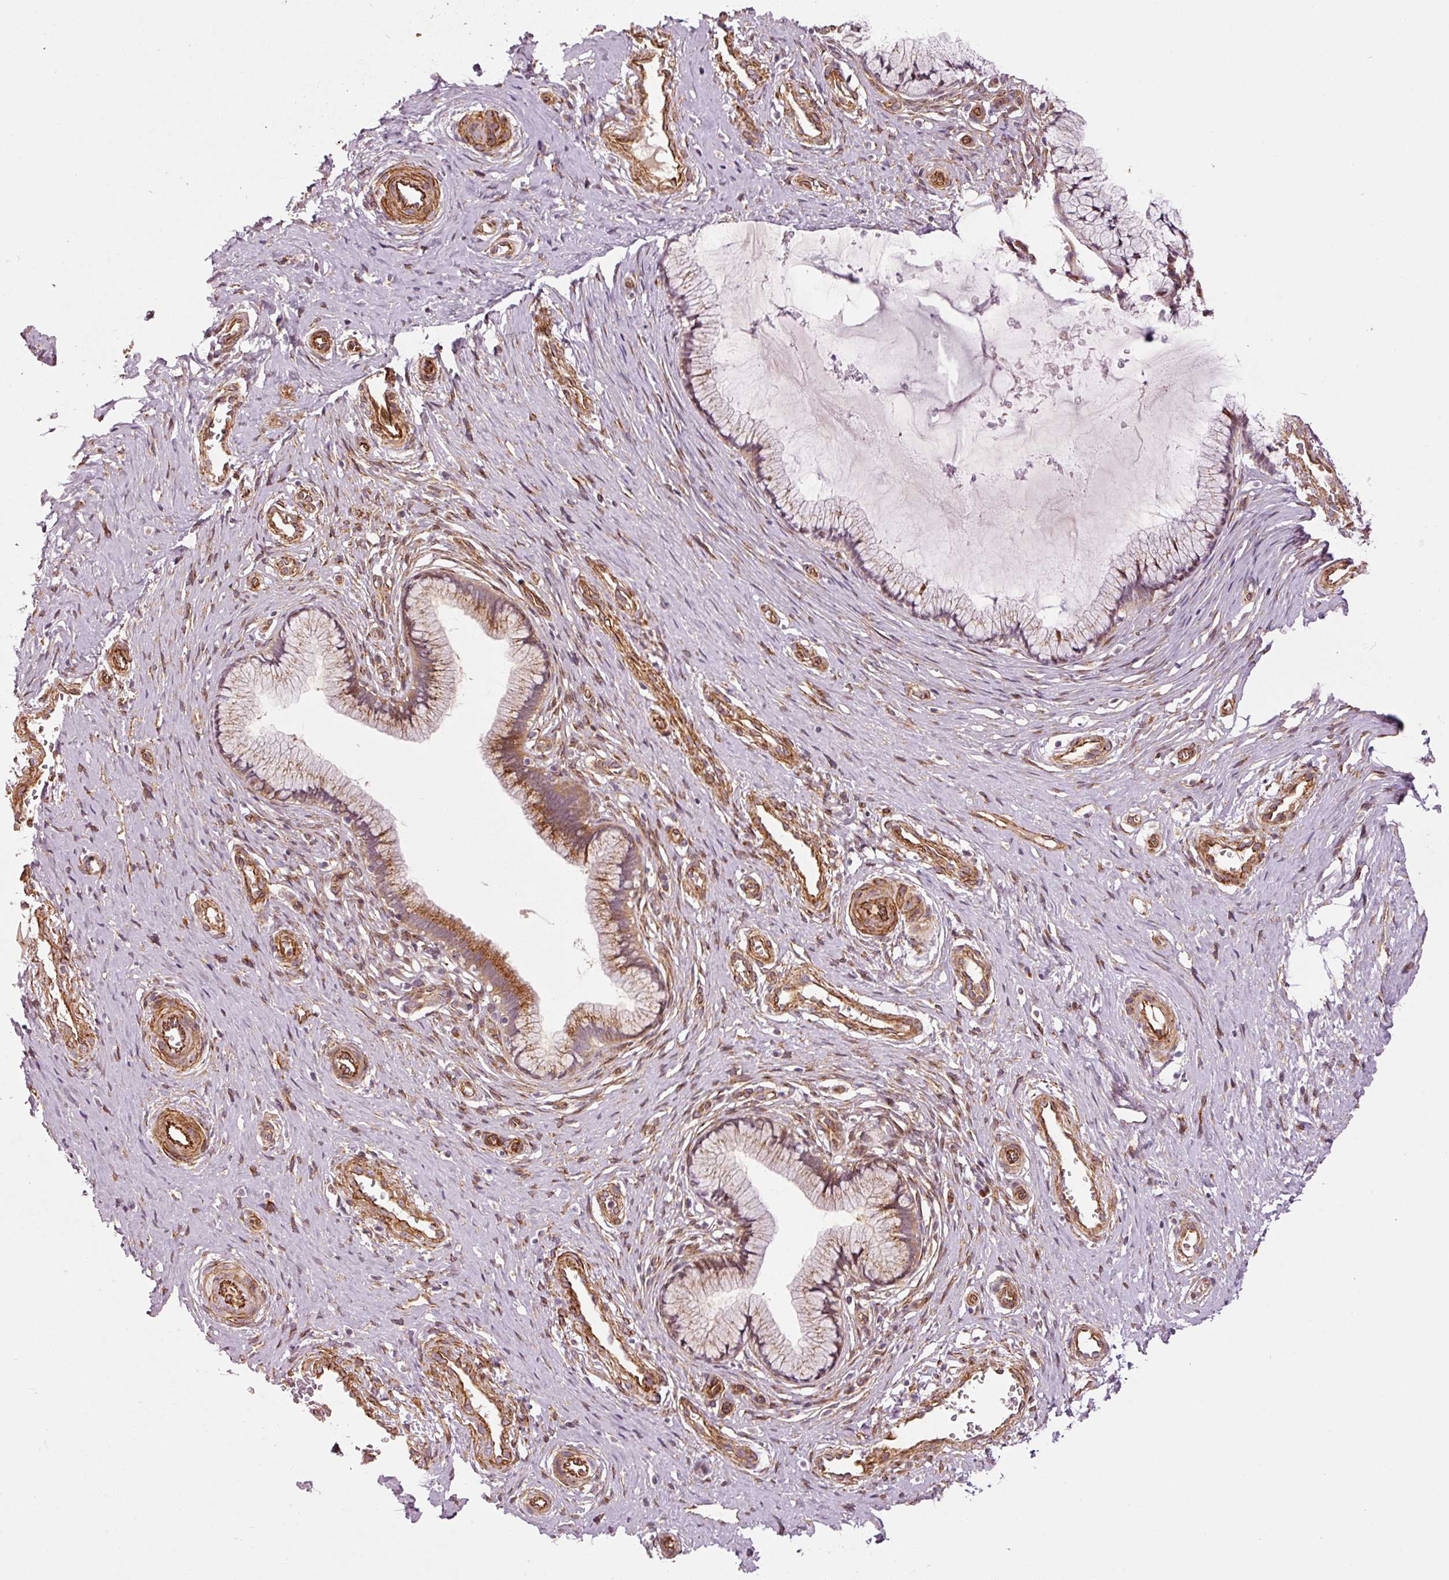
{"staining": {"intensity": "moderate", "quantity": ">75%", "location": "cytoplasmic/membranous"}, "tissue": "cervix", "cell_type": "Glandular cells", "image_type": "normal", "snomed": [{"axis": "morphology", "description": "Normal tissue, NOS"}, {"axis": "topography", "description": "Cervix"}], "caption": "This is an image of IHC staining of benign cervix, which shows moderate expression in the cytoplasmic/membranous of glandular cells.", "gene": "LIMK2", "patient": {"sex": "female", "age": 36}}